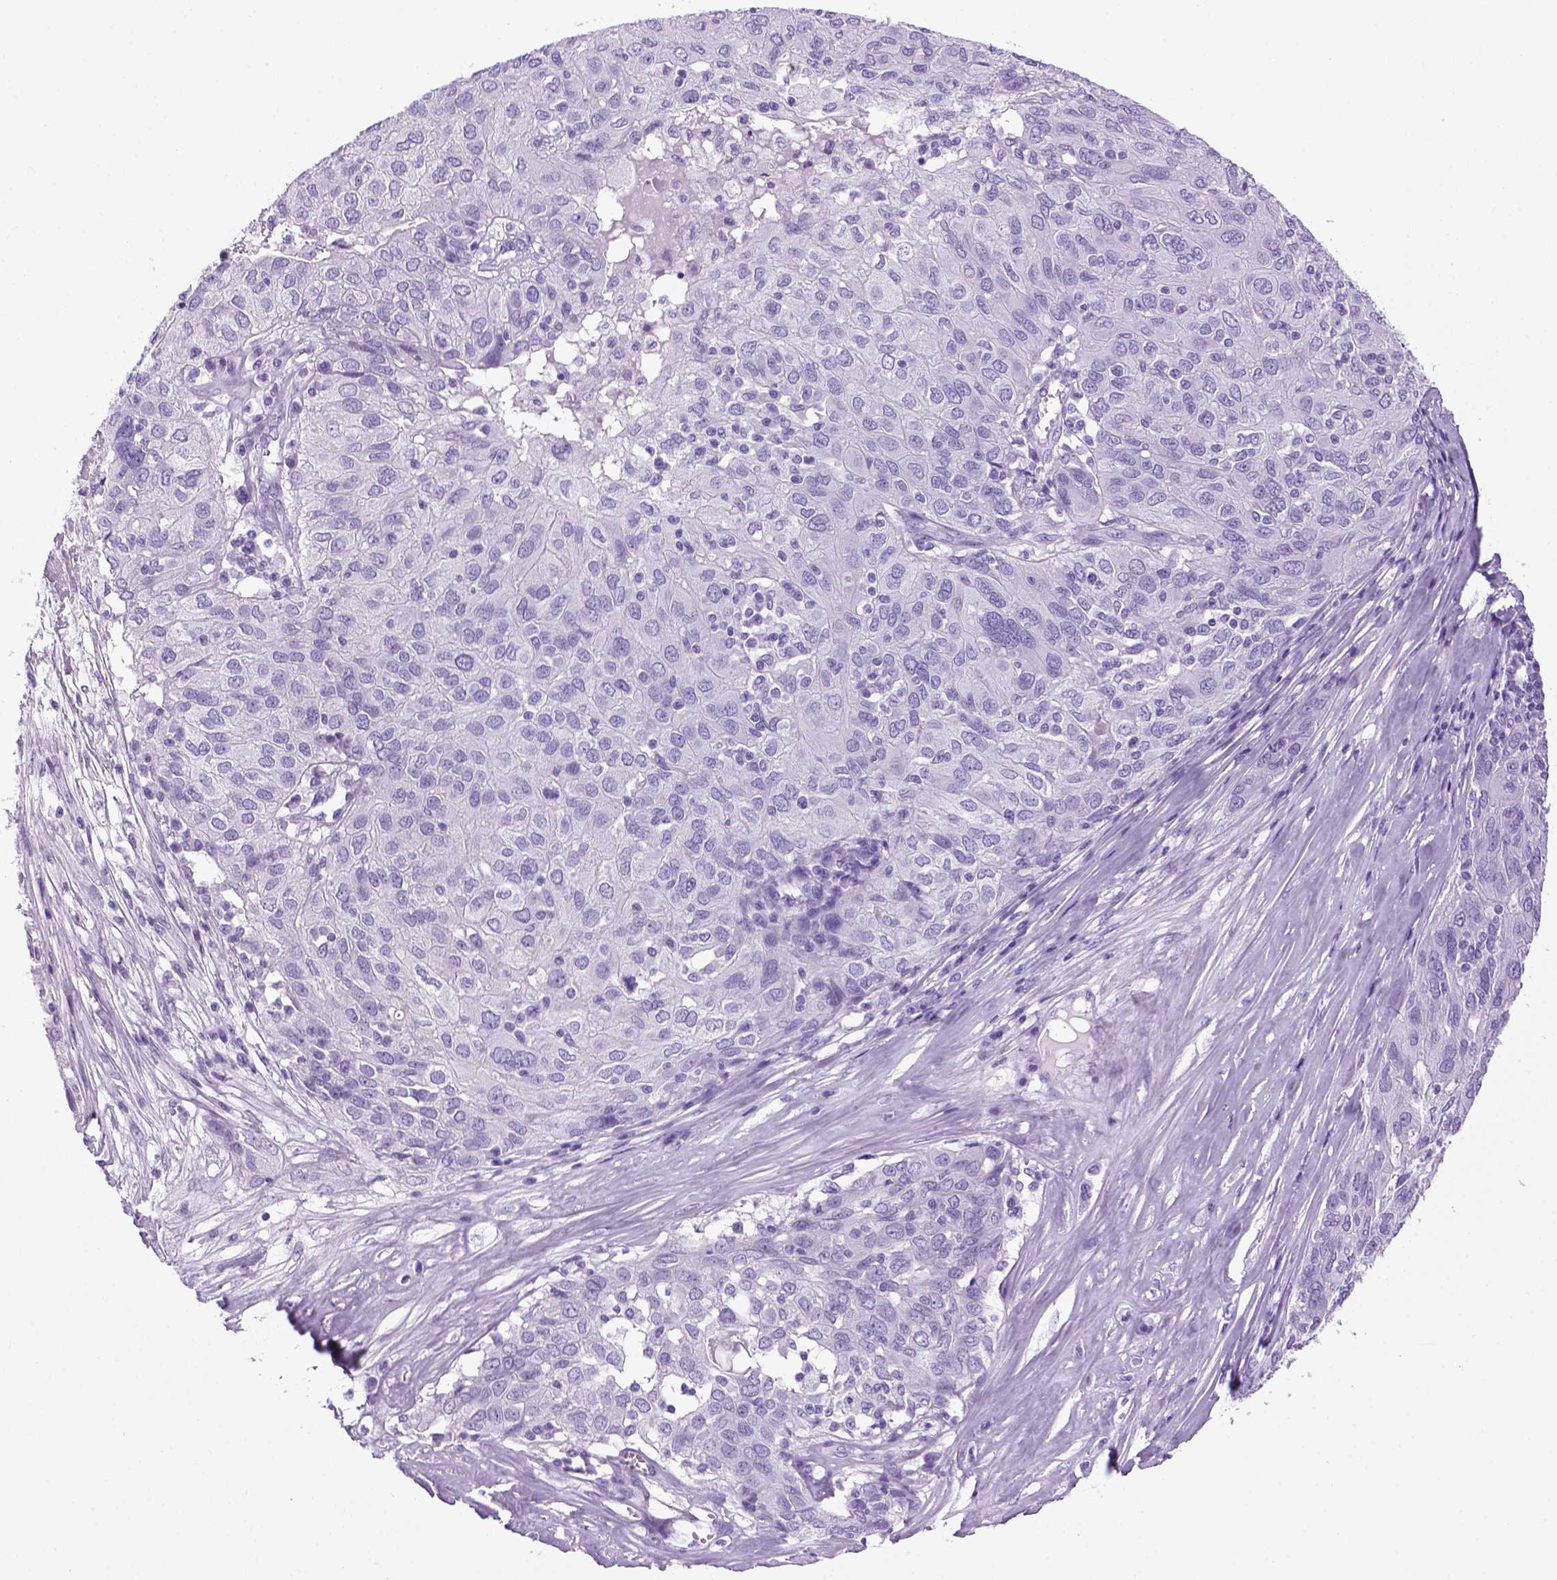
{"staining": {"intensity": "negative", "quantity": "none", "location": "none"}, "tissue": "ovarian cancer", "cell_type": "Tumor cells", "image_type": "cancer", "snomed": [{"axis": "morphology", "description": "Carcinoma, endometroid"}, {"axis": "topography", "description": "Ovary"}], "caption": "IHC histopathology image of neoplastic tissue: ovarian cancer stained with DAB demonstrates no significant protein staining in tumor cells. The staining was performed using DAB (3,3'-diaminobenzidine) to visualize the protein expression in brown, while the nuclei were stained in blue with hematoxylin (Magnification: 20x).", "gene": "SGCG", "patient": {"sex": "female", "age": 50}}